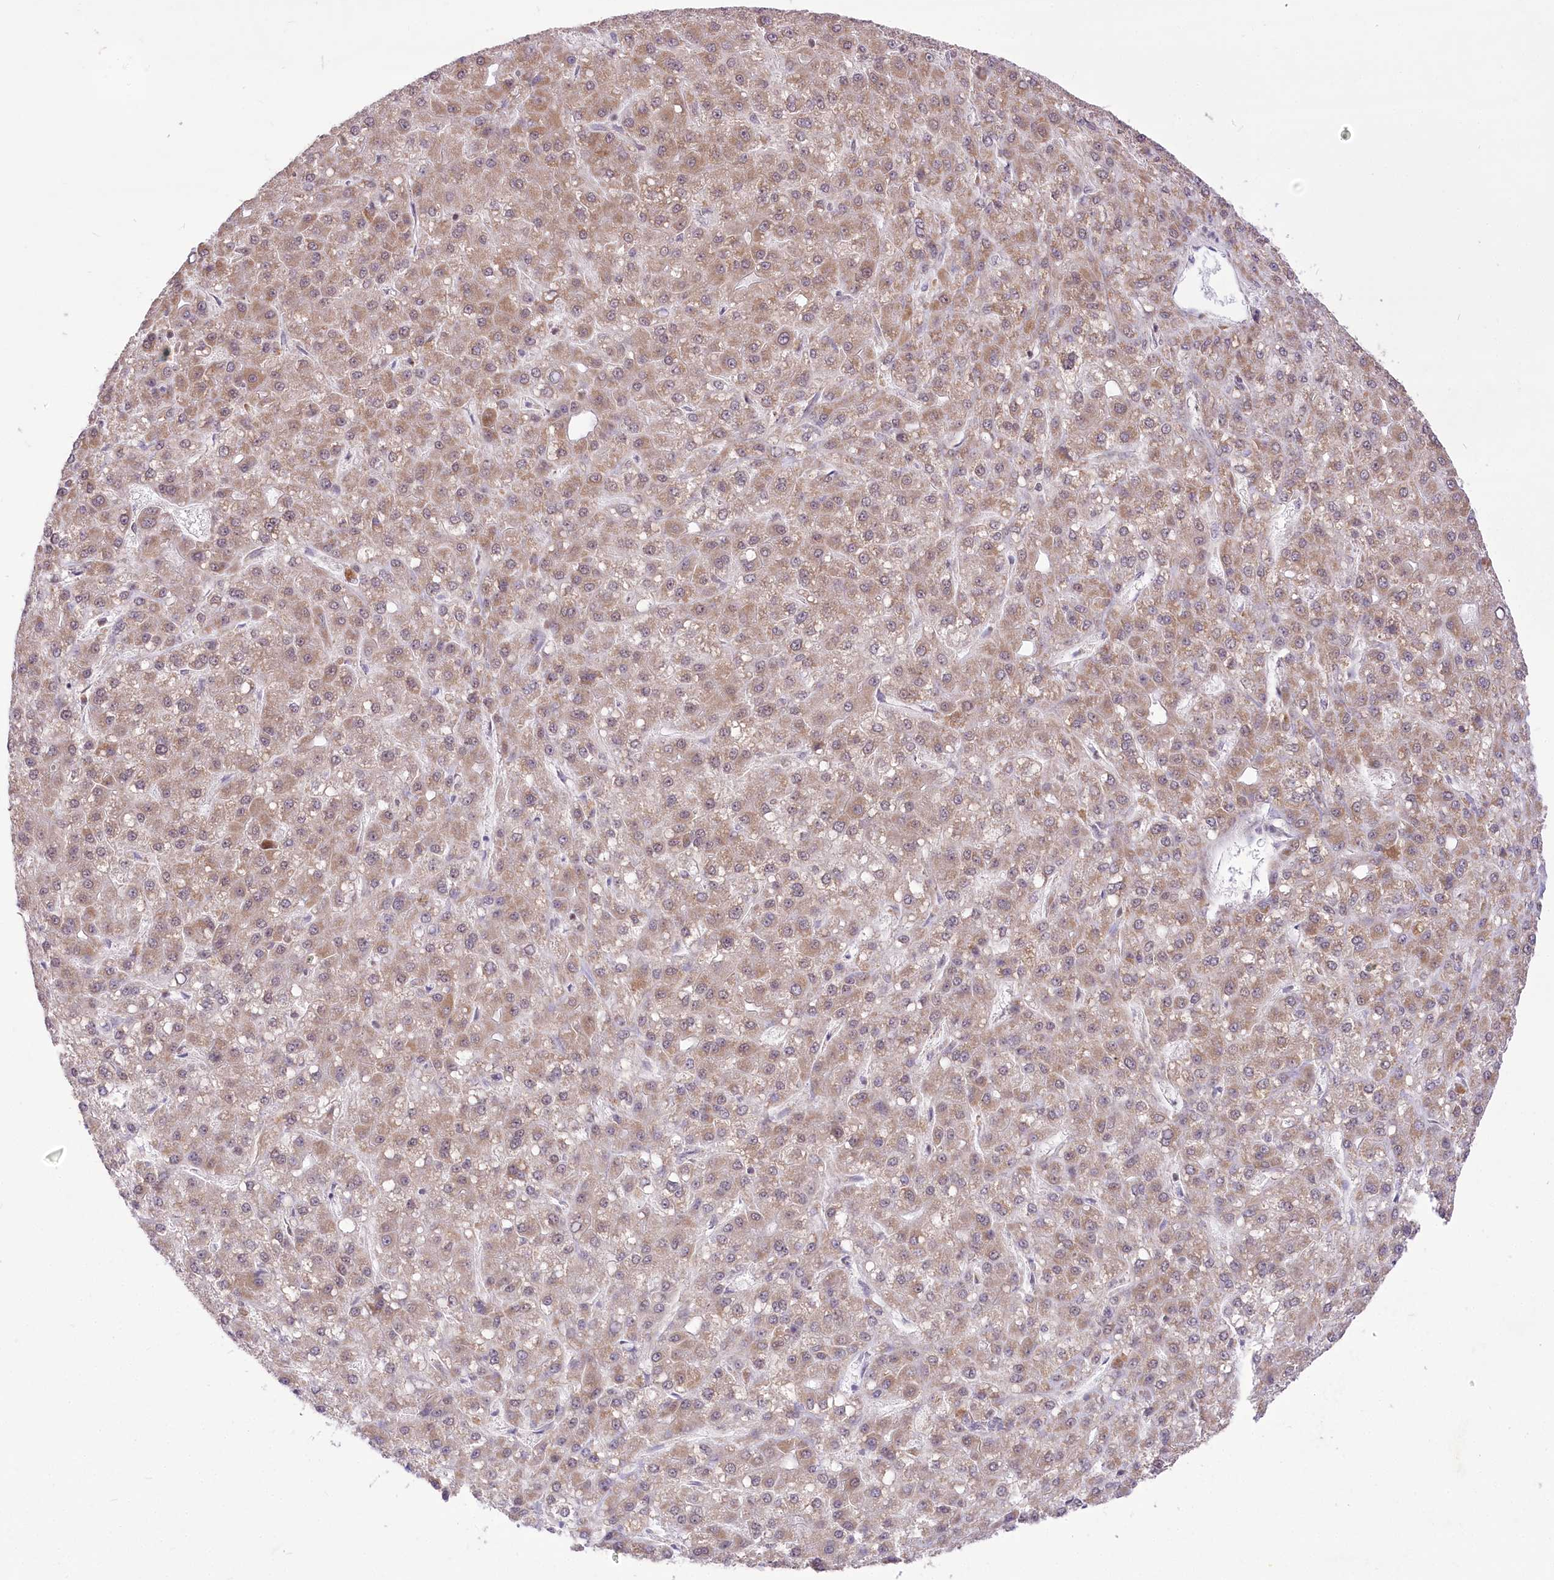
{"staining": {"intensity": "weak", "quantity": ">75%", "location": "cytoplasmic/membranous"}, "tissue": "liver cancer", "cell_type": "Tumor cells", "image_type": "cancer", "snomed": [{"axis": "morphology", "description": "Carcinoma, Hepatocellular, NOS"}, {"axis": "topography", "description": "Liver"}], "caption": "Tumor cells show low levels of weak cytoplasmic/membranous staining in about >75% of cells in hepatocellular carcinoma (liver).", "gene": "ZMAT2", "patient": {"sex": "male", "age": 67}}